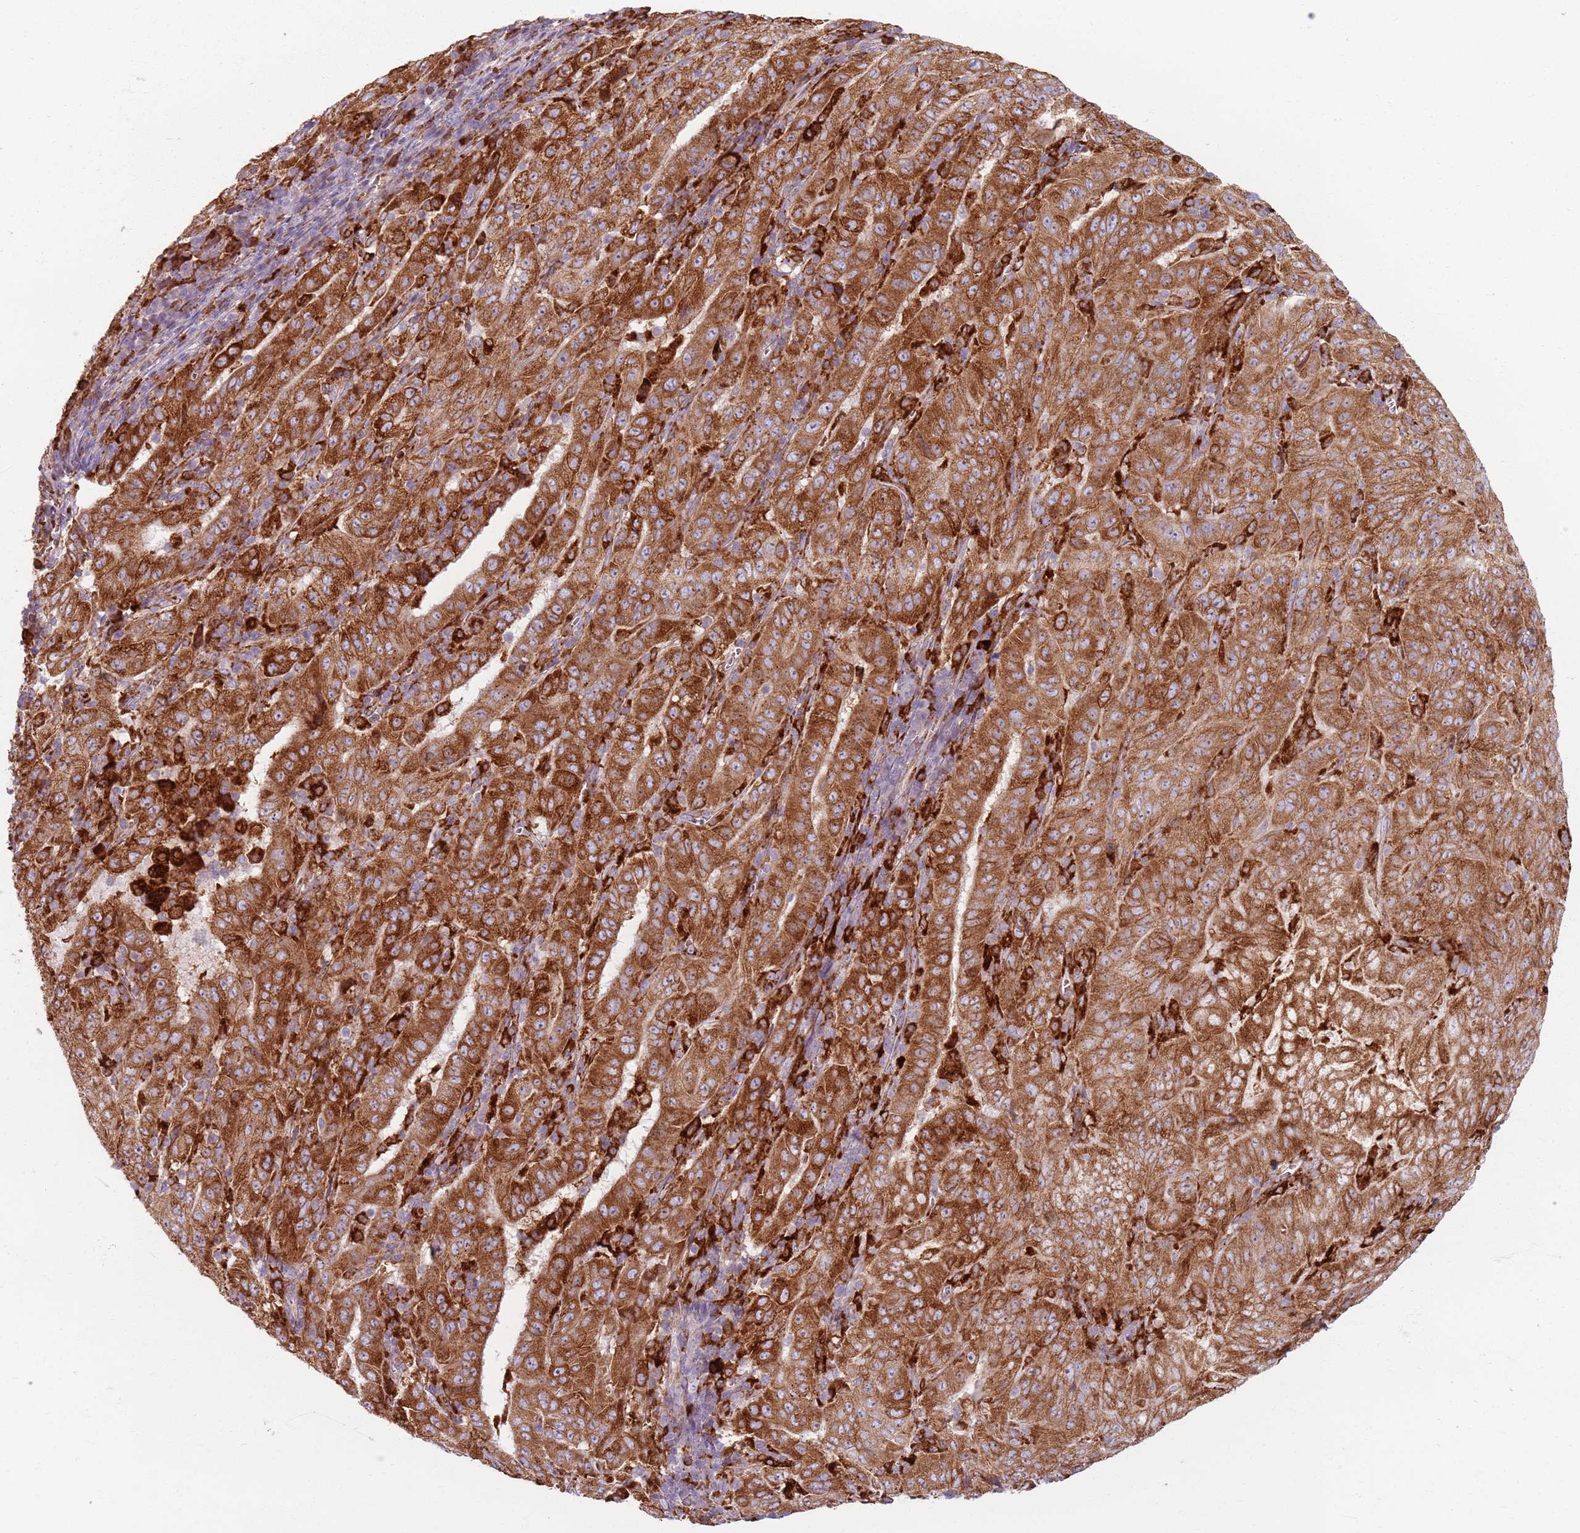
{"staining": {"intensity": "strong", "quantity": ">75%", "location": "cytoplasmic/membranous"}, "tissue": "pancreatic cancer", "cell_type": "Tumor cells", "image_type": "cancer", "snomed": [{"axis": "morphology", "description": "Adenocarcinoma, NOS"}, {"axis": "topography", "description": "Pancreas"}], "caption": "A high-resolution image shows immunohistochemistry staining of adenocarcinoma (pancreatic), which demonstrates strong cytoplasmic/membranous expression in approximately >75% of tumor cells.", "gene": "COLGALT1", "patient": {"sex": "male", "age": 63}}